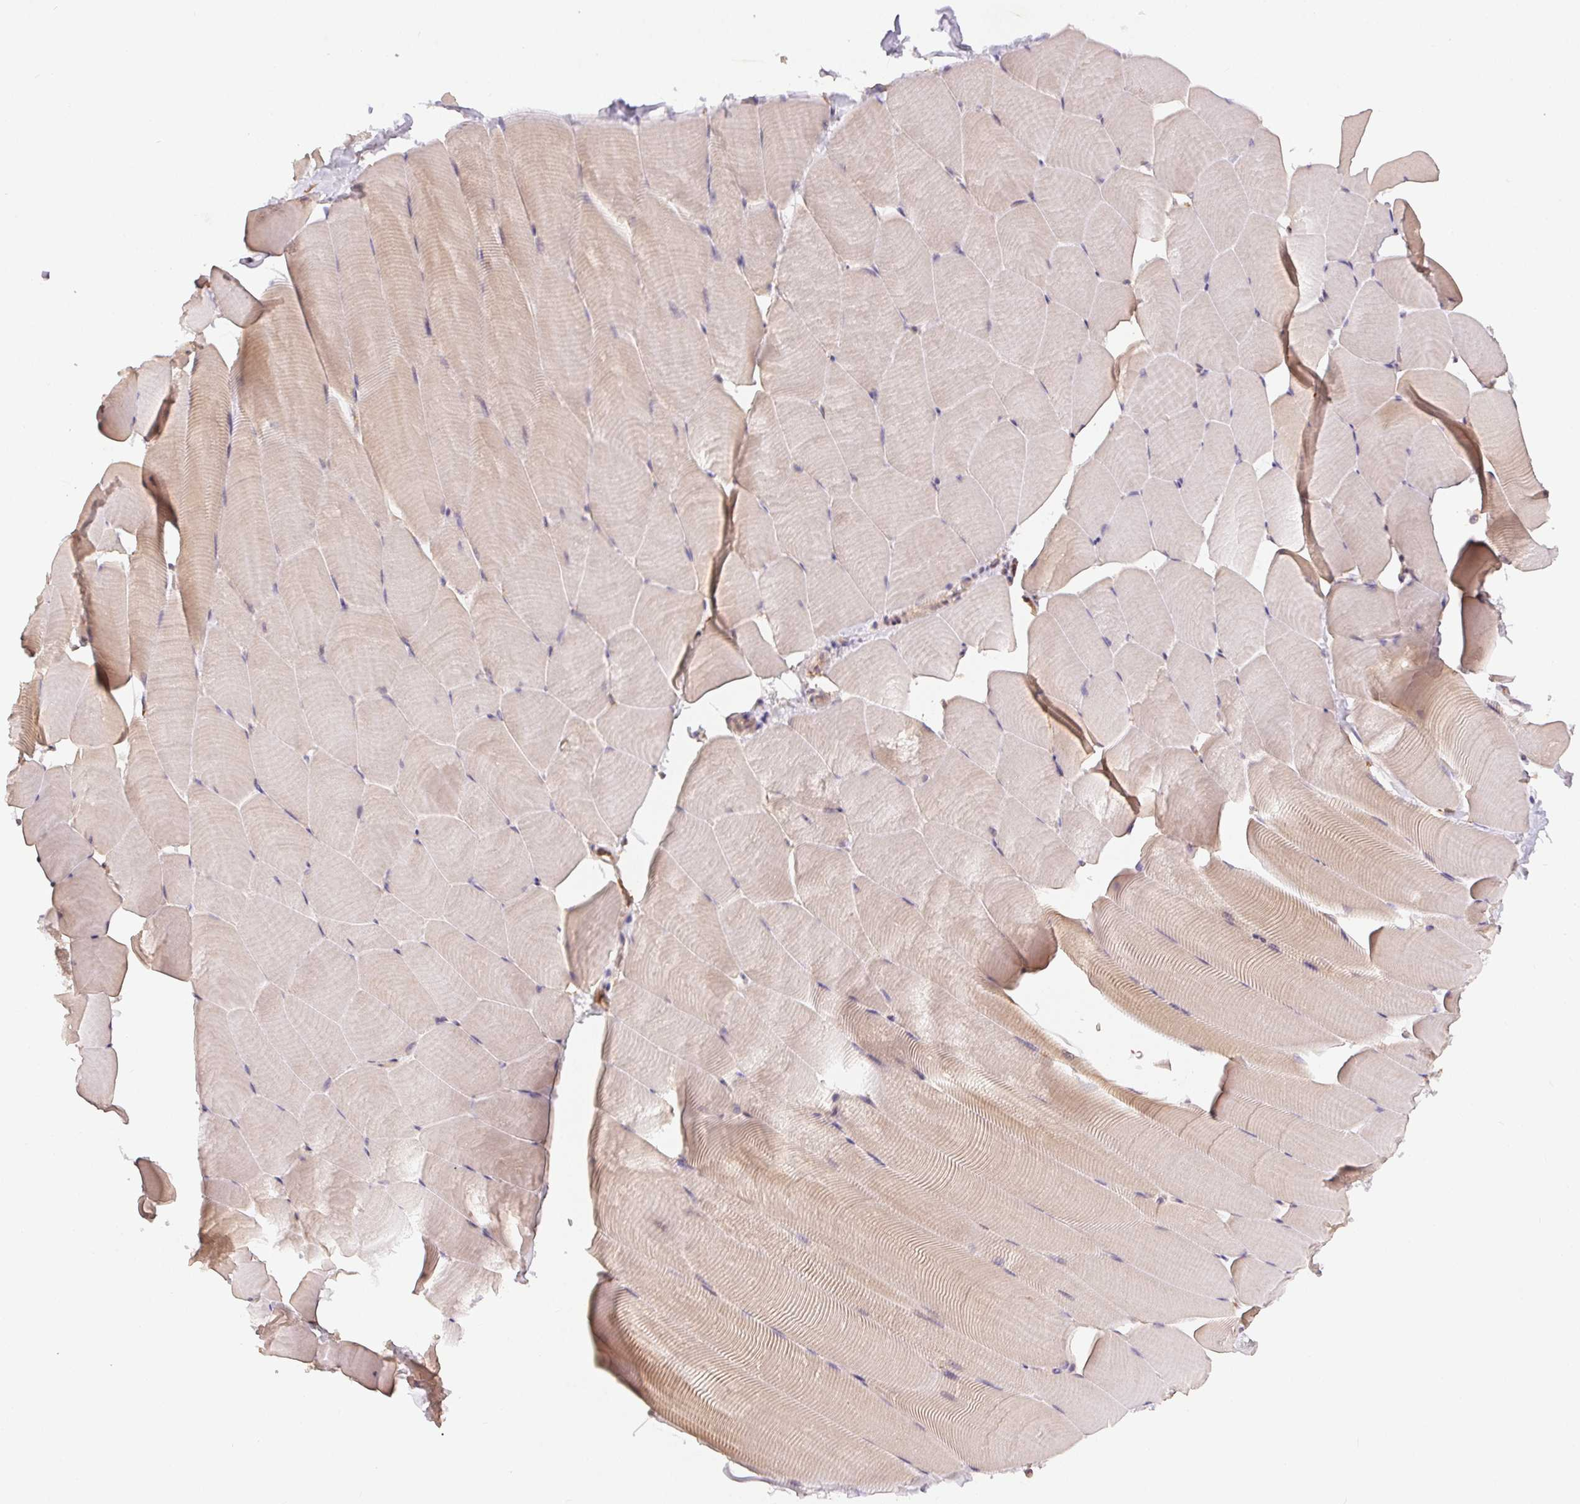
{"staining": {"intensity": "weak", "quantity": "<25%", "location": "cytoplasmic/membranous"}, "tissue": "skeletal muscle", "cell_type": "Myocytes", "image_type": "normal", "snomed": [{"axis": "morphology", "description": "Normal tissue, NOS"}, {"axis": "topography", "description": "Skeletal muscle"}], "caption": "This is an immunohistochemistry image of unremarkable skeletal muscle. There is no expression in myocytes.", "gene": "MAPKAPK2", "patient": {"sex": "male", "age": 25}}